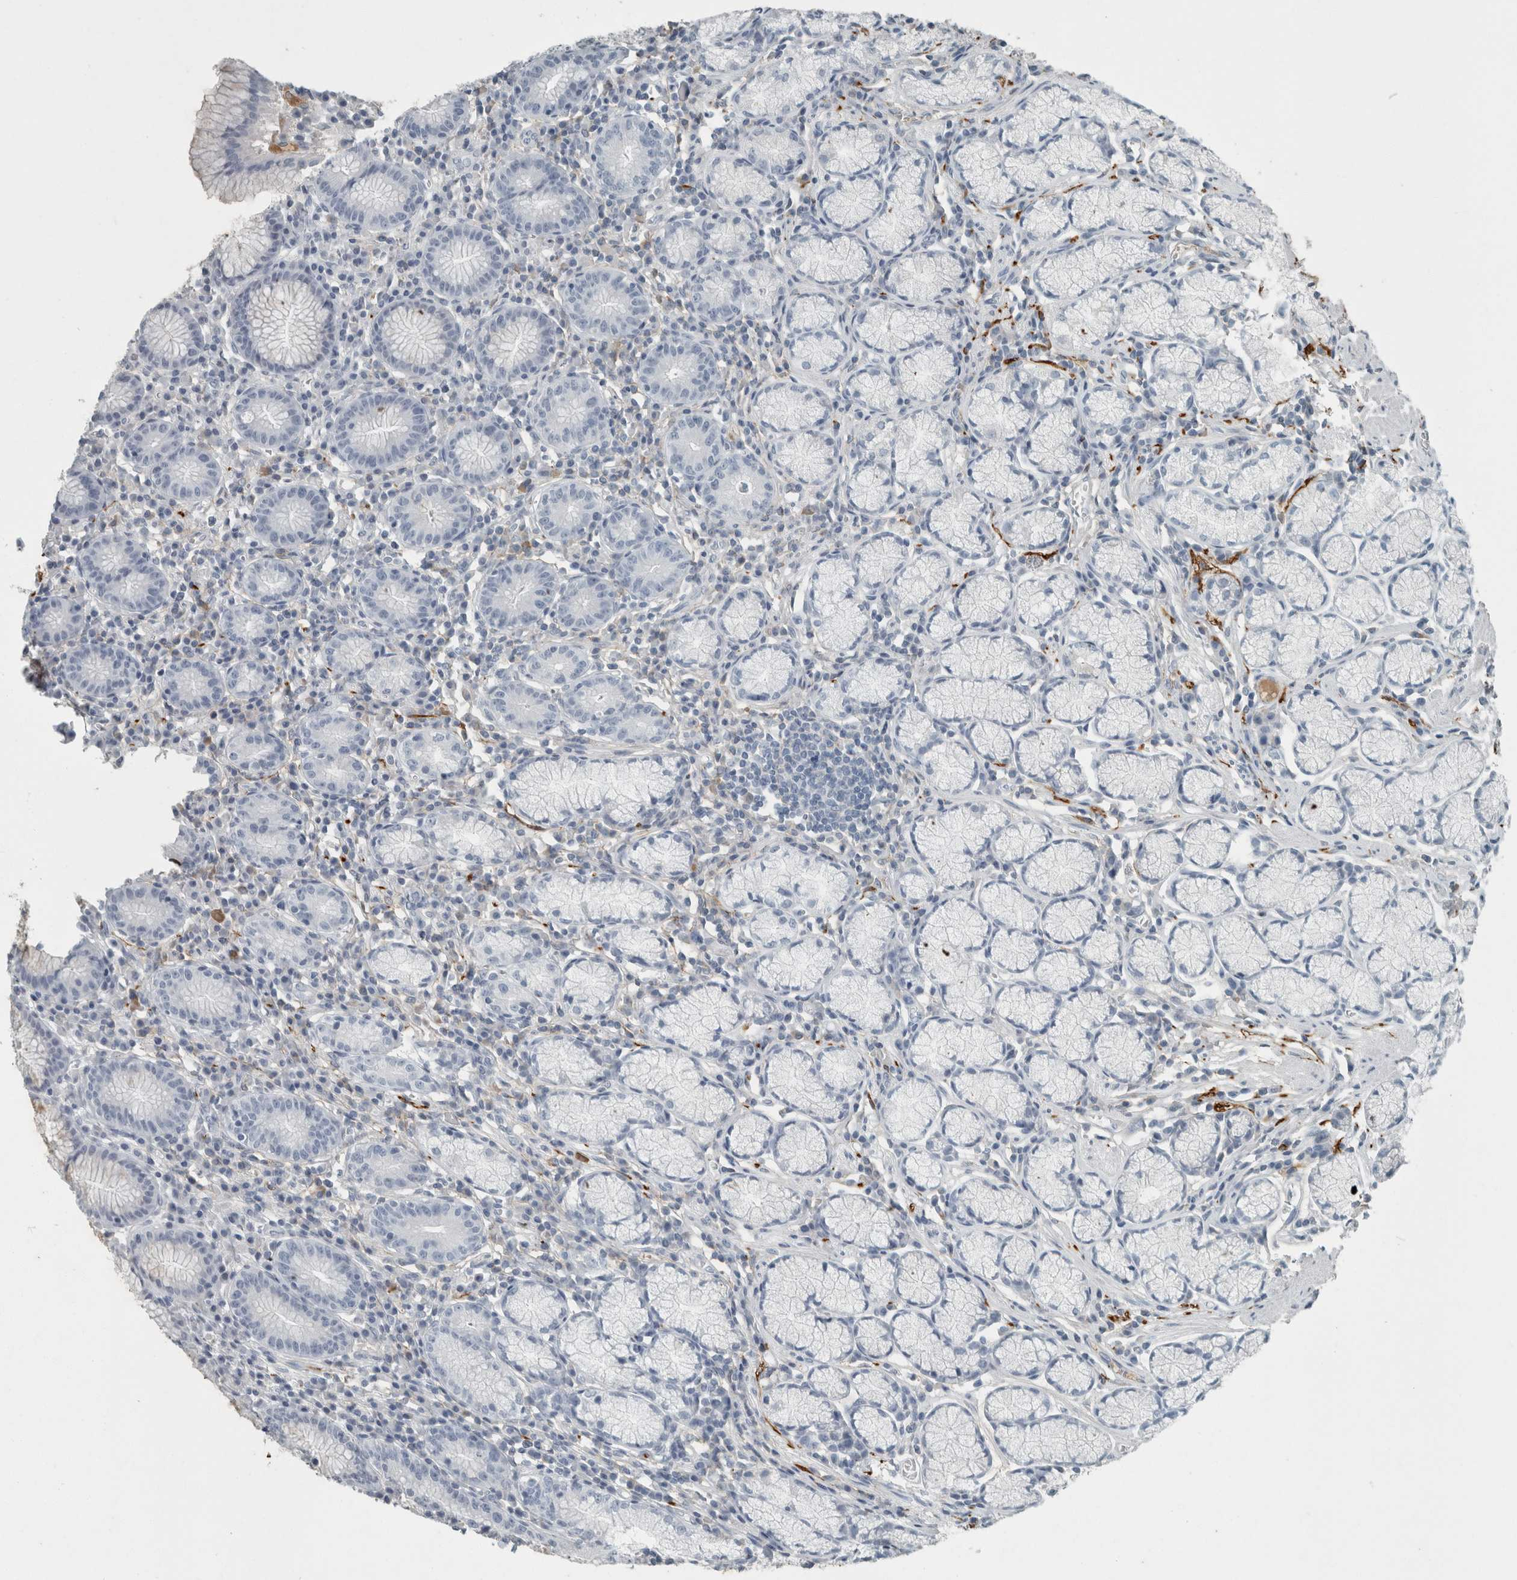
{"staining": {"intensity": "negative", "quantity": "none", "location": "none"}, "tissue": "stomach", "cell_type": "Glandular cells", "image_type": "normal", "snomed": [{"axis": "morphology", "description": "Normal tissue, NOS"}, {"axis": "topography", "description": "Stomach"}], "caption": "DAB immunohistochemical staining of normal human stomach exhibits no significant positivity in glandular cells. (Brightfield microscopy of DAB (3,3'-diaminobenzidine) immunohistochemistry (IHC) at high magnification).", "gene": "CHL1", "patient": {"sex": "male", "age": 55}}